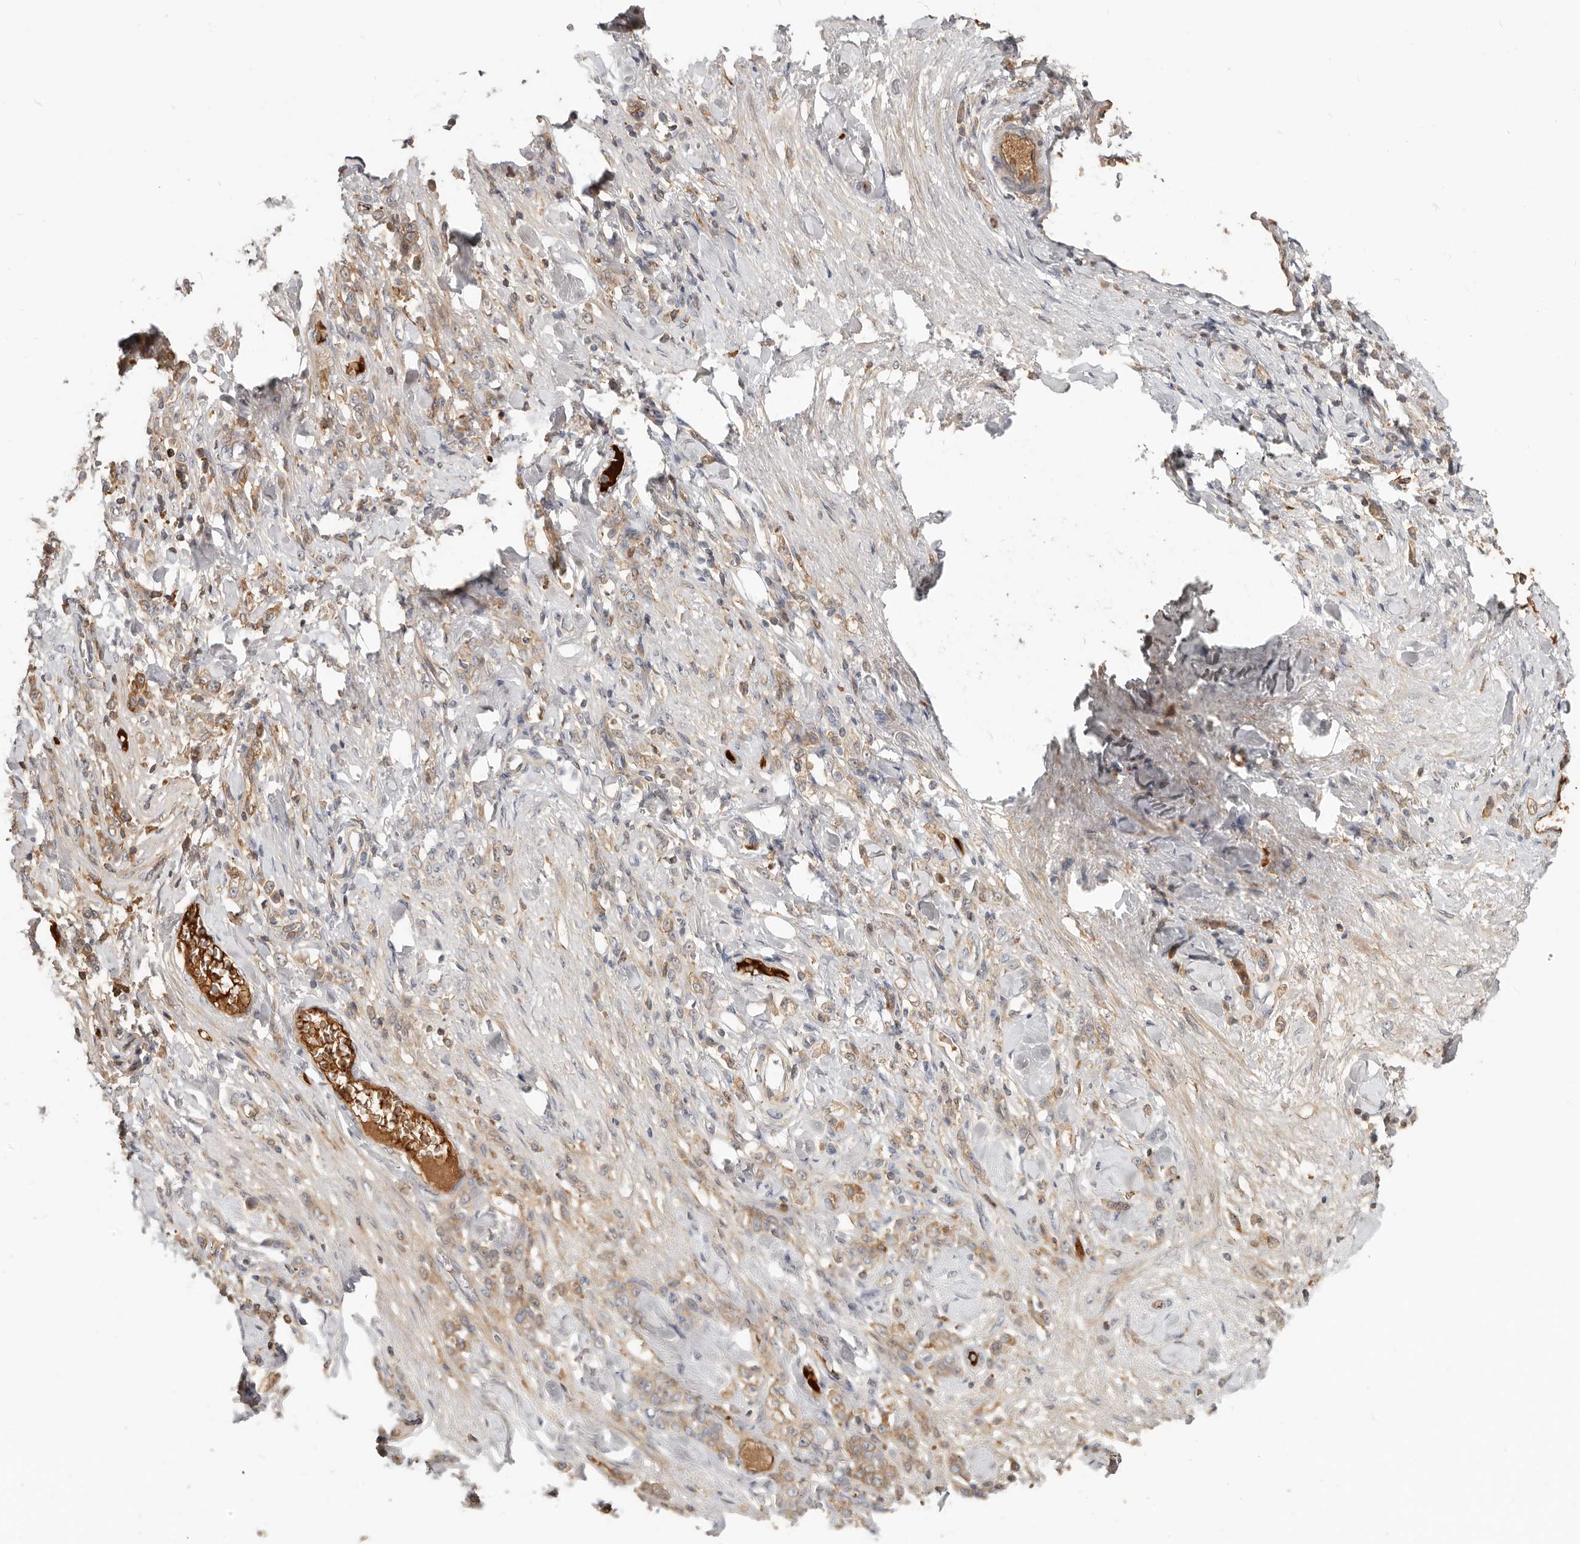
{"staining": {"intensity": "moderate", "quantity": ">75%", "location": "cytoplasmic/membranous"}, "tissue": "stomach cancer", "cell_type": "Tumor cells", "image_type": "cancer", "snomed": [{"axis": "morphology", "description": "Normal tissue, NOS"}, {"axis": "morphology", "description": "Adenocarcinoma, NOS"}, {"axis": "topography", "description": "Stomach"}], "caption": "Stomach cancer was stained to show a protein in brown. There is medium levels of moderate cytoplasmic/membranous positivity in approximately >75% of tumor cells.", "gene": "MTFR2", "patient": {"sex": "male", "age": 82}}